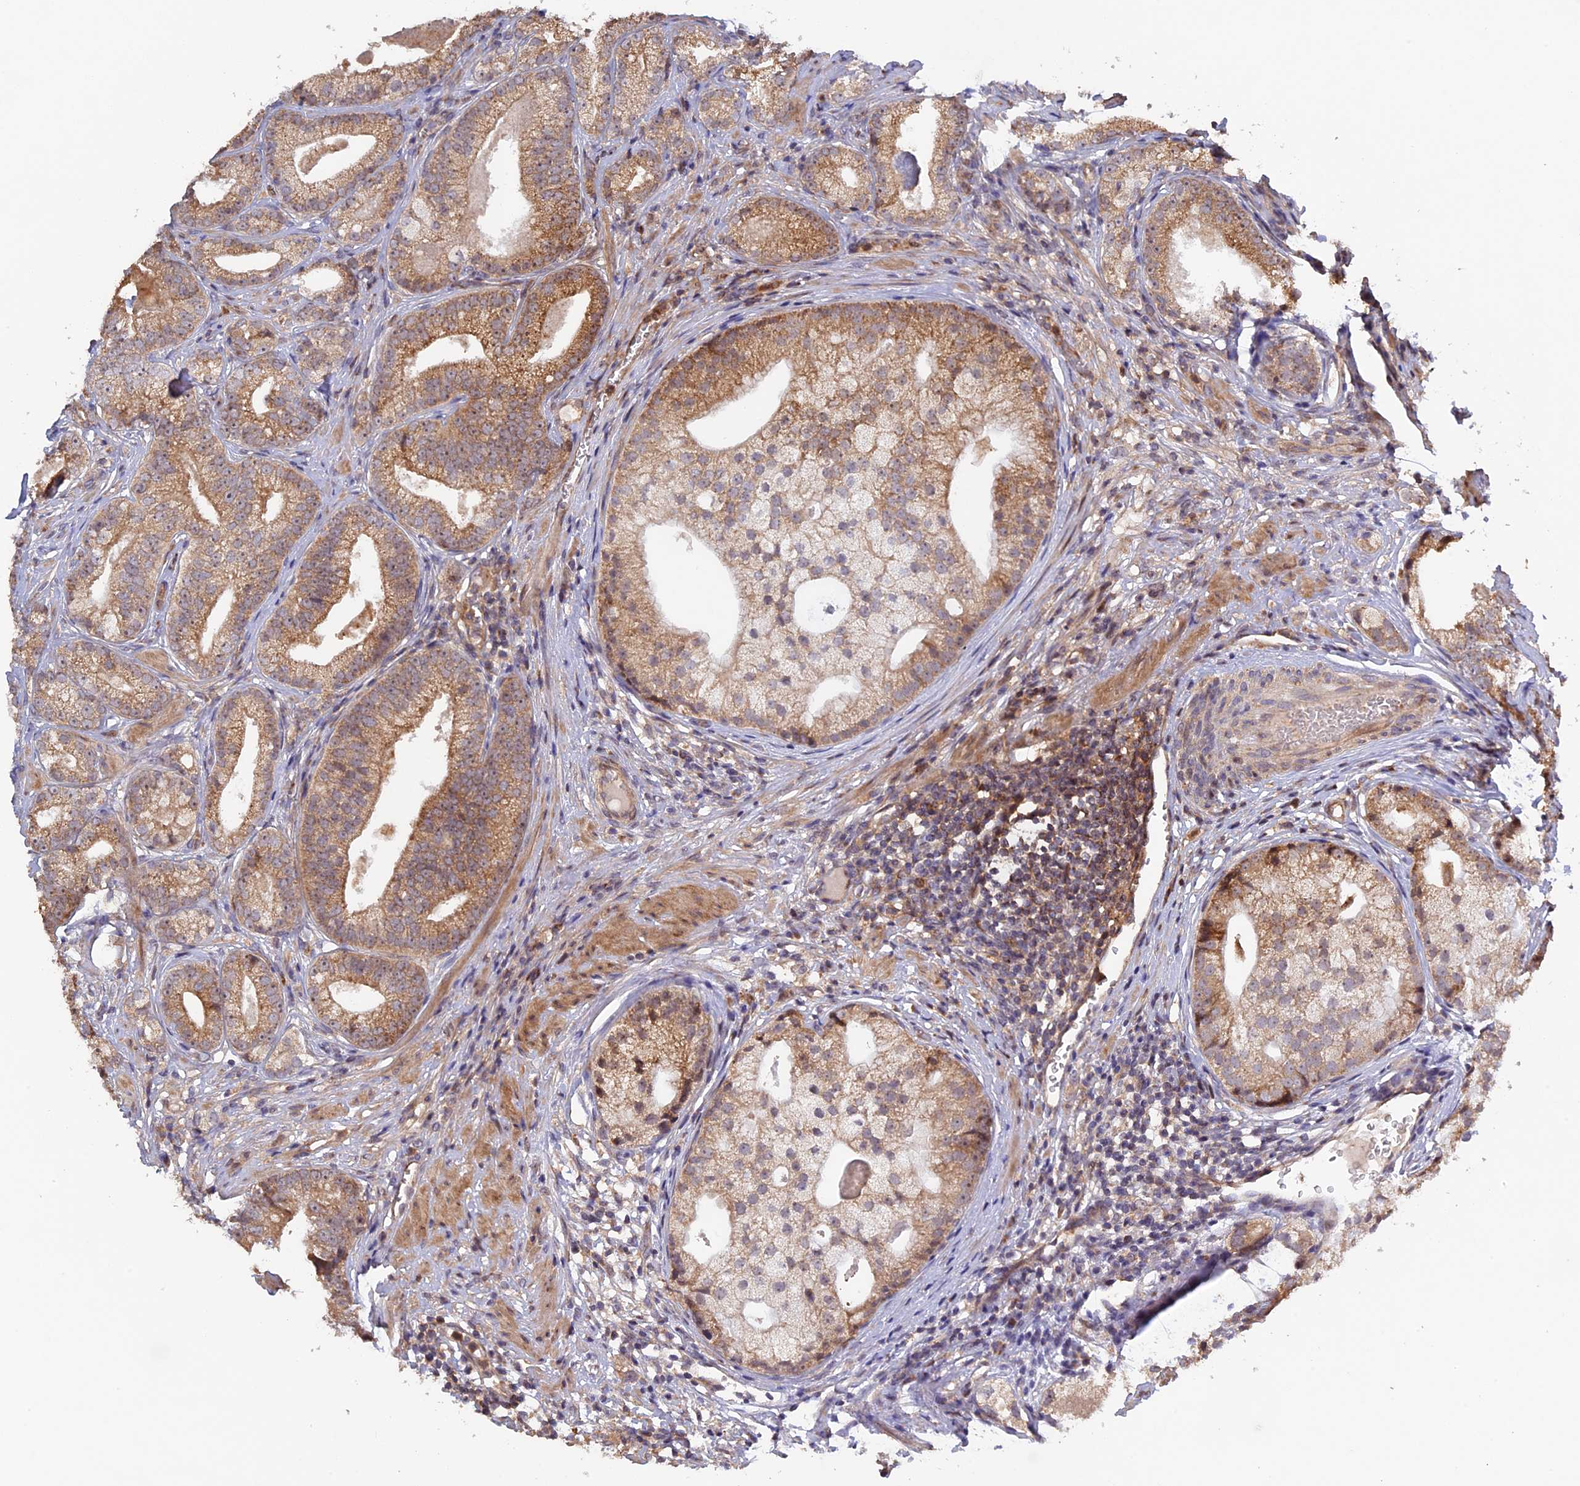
{"staining": {"intensity": "moderate", "quantity": ">75%", "location": "cytoplasmic/membranous"}, "tissue": "prostate cancer", "cell_type": "Tumor cells", "image_type": "cancer", "snomed": [{"axis": "morphology", "description": "Adenocarcinoma, High grade"}, {"axis": "topography", "description": "Prostate"}], "caption": "The image exhibits immunohistochemical staining of prostate cancer. There is moderate cytoplasmic/membranous staining is seen in approximately >75% of tumor cells.", "gene": "FERMT1", "patient": {"sex": "male", "age": 69}}